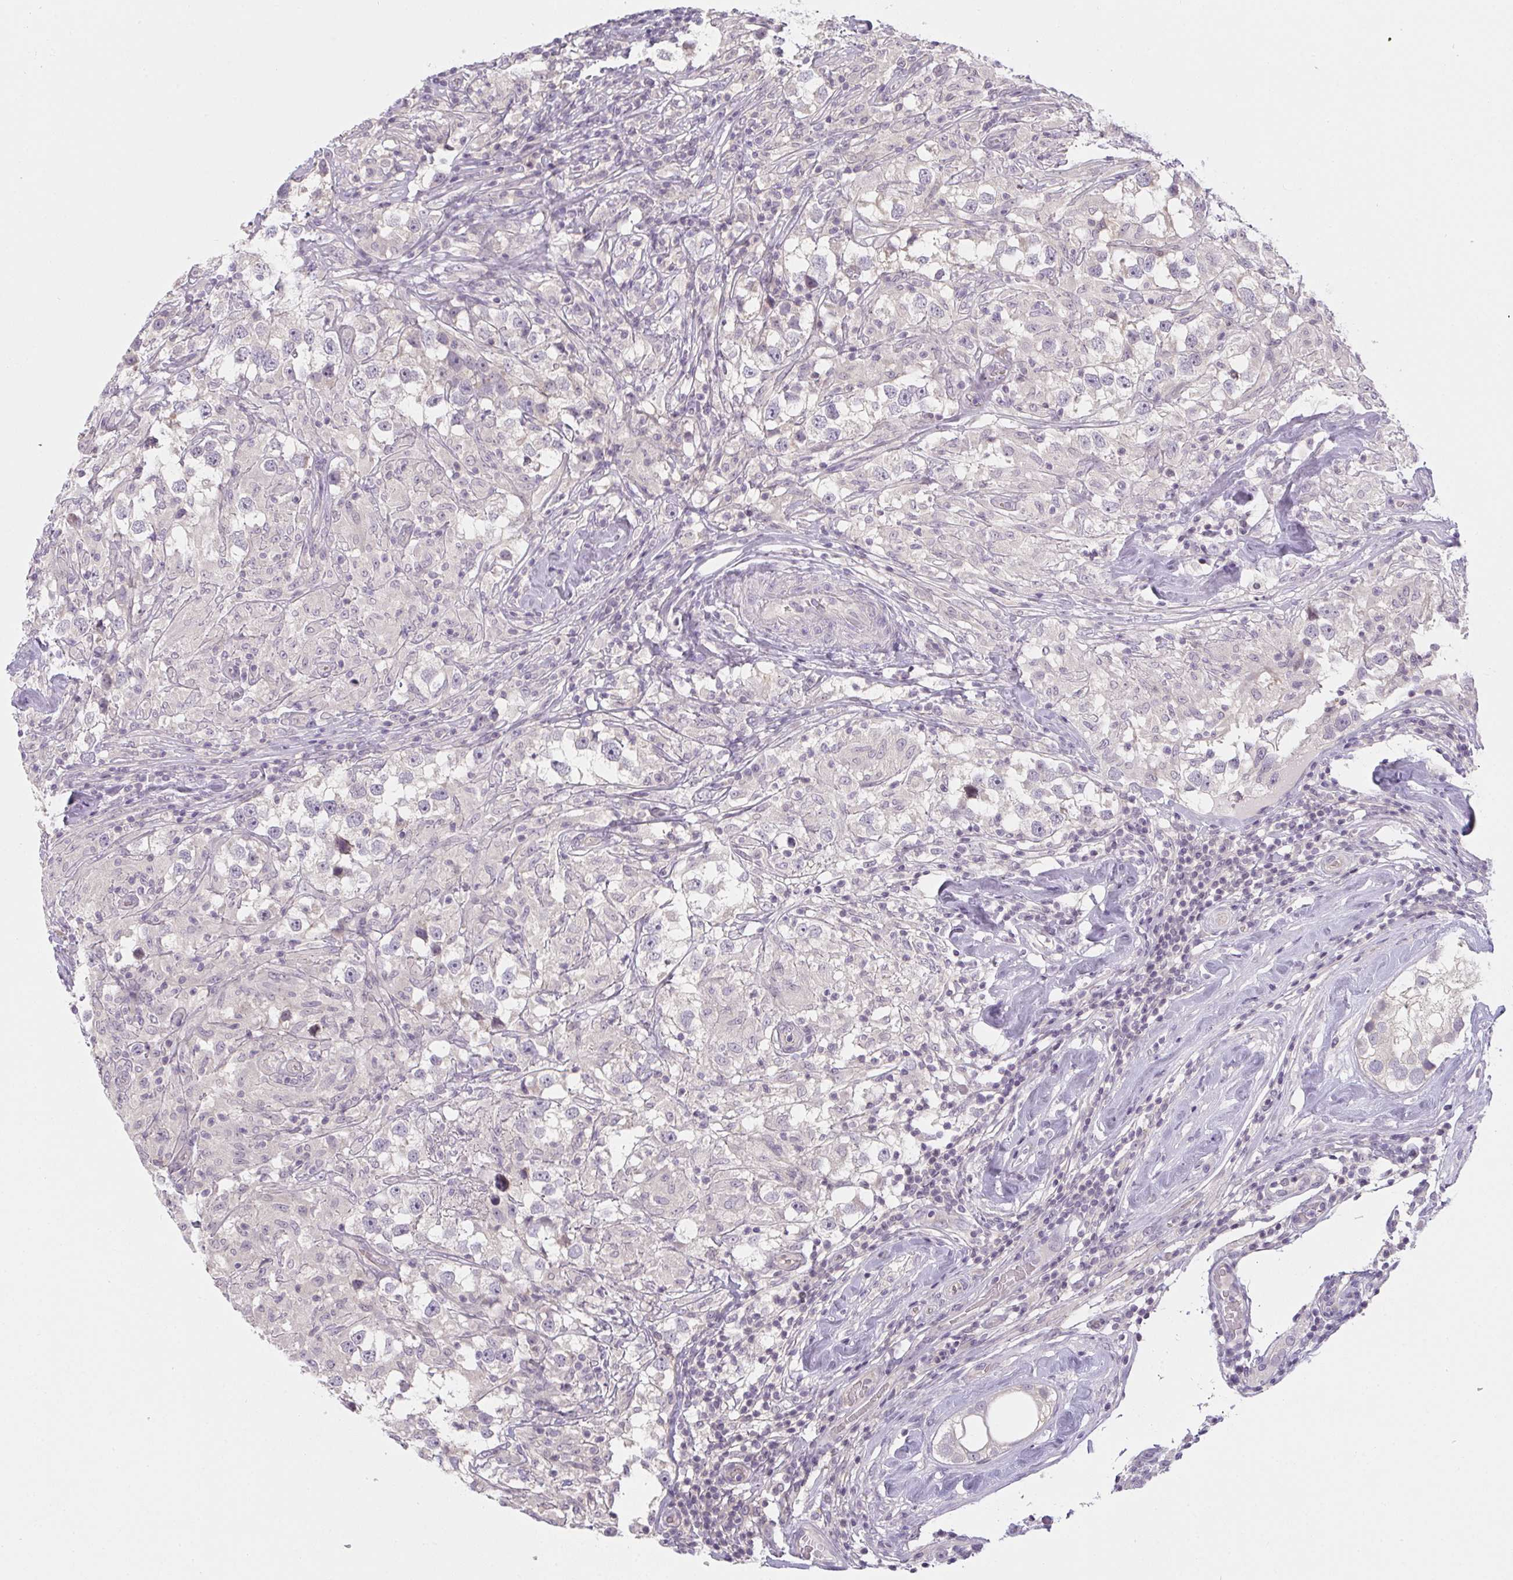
{"staining": {"intensity": "negative", "quantity": "none", "location": "none"}, "tissue": "testis cancer", "cell_type": "Tumor cells", "image_type": "cancer", "snomed": [{"axis": "morphology", "description": "Seminoma, NOS"}, {"axis": "topography", "description": "Testis"}], "caption": "A high-resolution histopathology image shows immunohistochemistry staining of testis seminoma, which reveals no significant staining in tumor cells. (DAB (3,3'-diaminobenzidine) IHC visualized using brightfield microscopy, high magnification).", "gene": "GSDMB", "patient": {"sex": "male", "age": 46}}